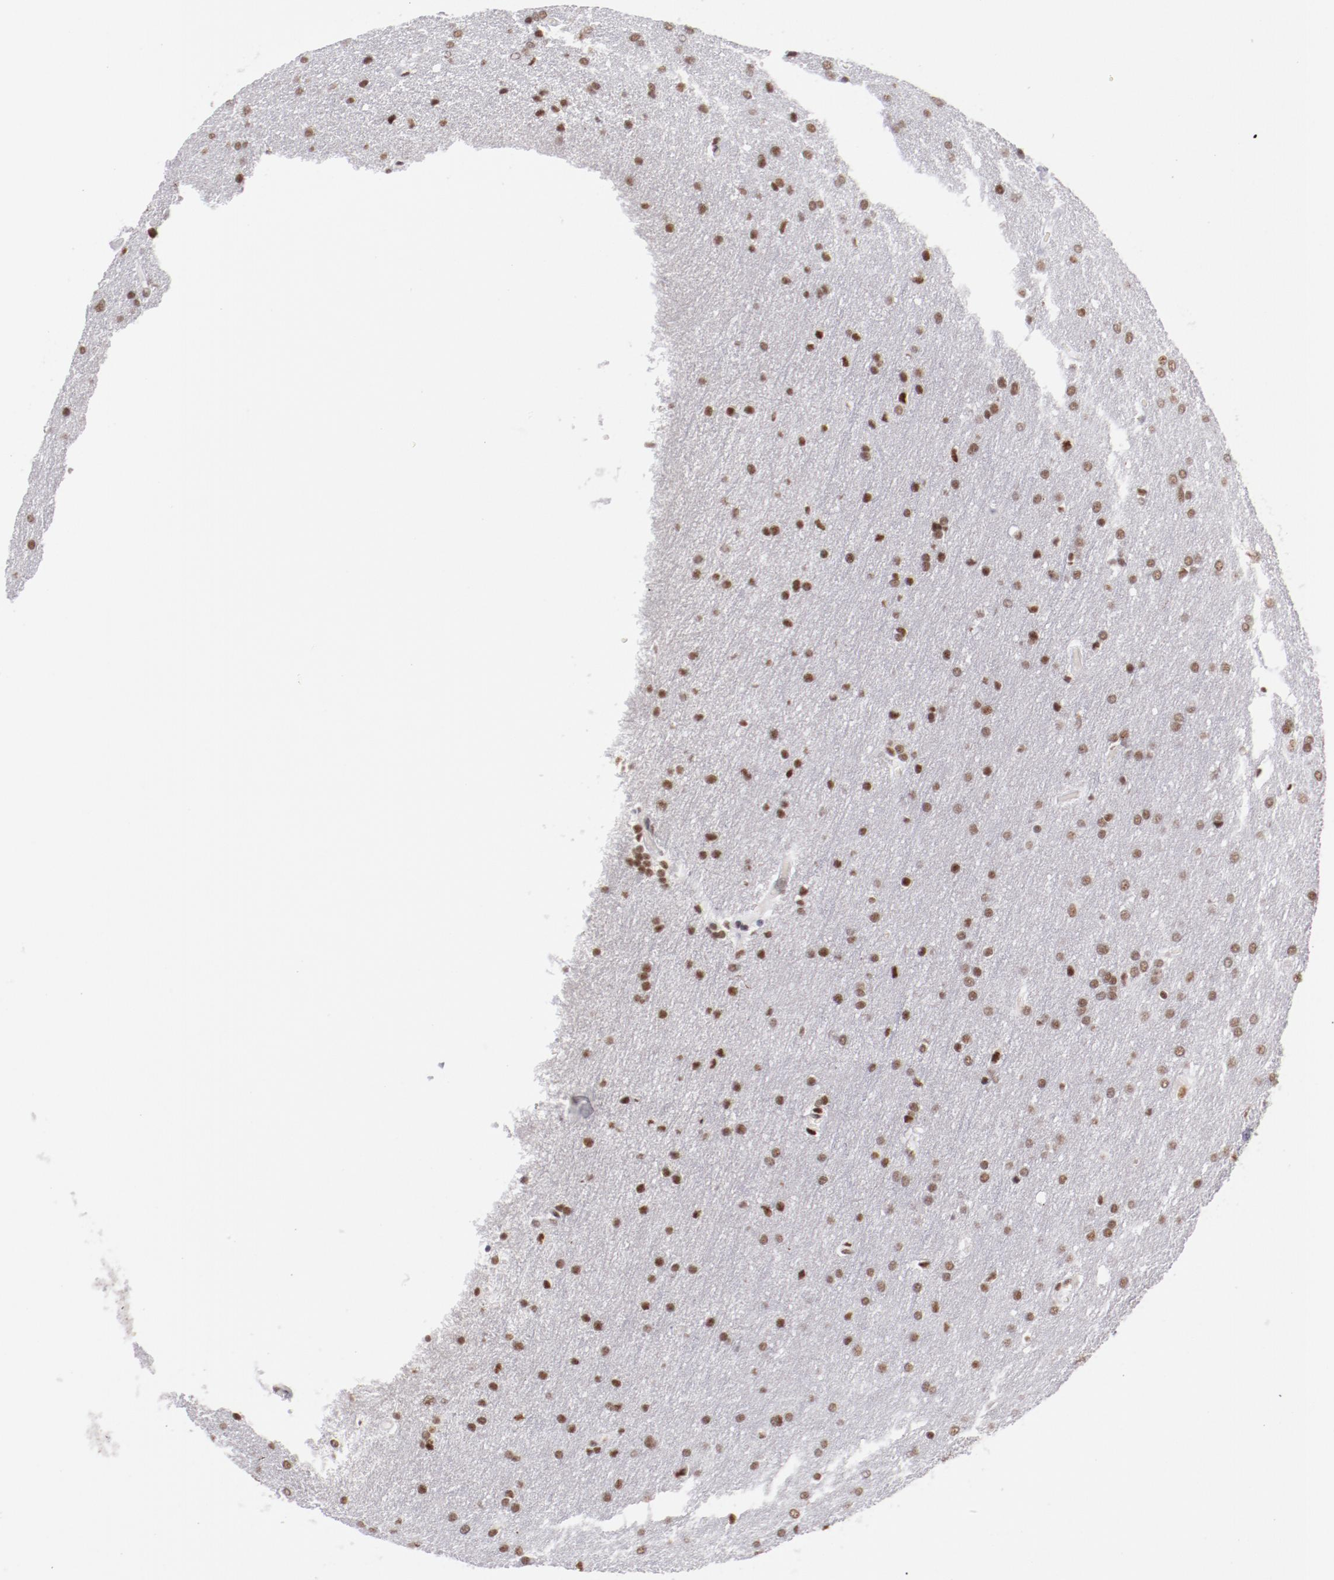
{"staining": {"intensity": "moderate", "quantity": ">75%", "location": "nuclear"}, "tissue": "glioma", "cell_type": "Tumor cells", "image_type": "cancer", "snomed": [{"axis": "morphology", "description": "Glioma, malignant, Low grade"}, {"axis": "topography", "description": "Brain"}], "caption": "A medium amount of moderate nuclear expression is appreciated in about >75% of tumor cells in glioma tissue. (DAB = brown stain, brightfield microscopy at high magnification).", "gene": "TFAP4", "patient": {"sex": "female", "age": 32}}